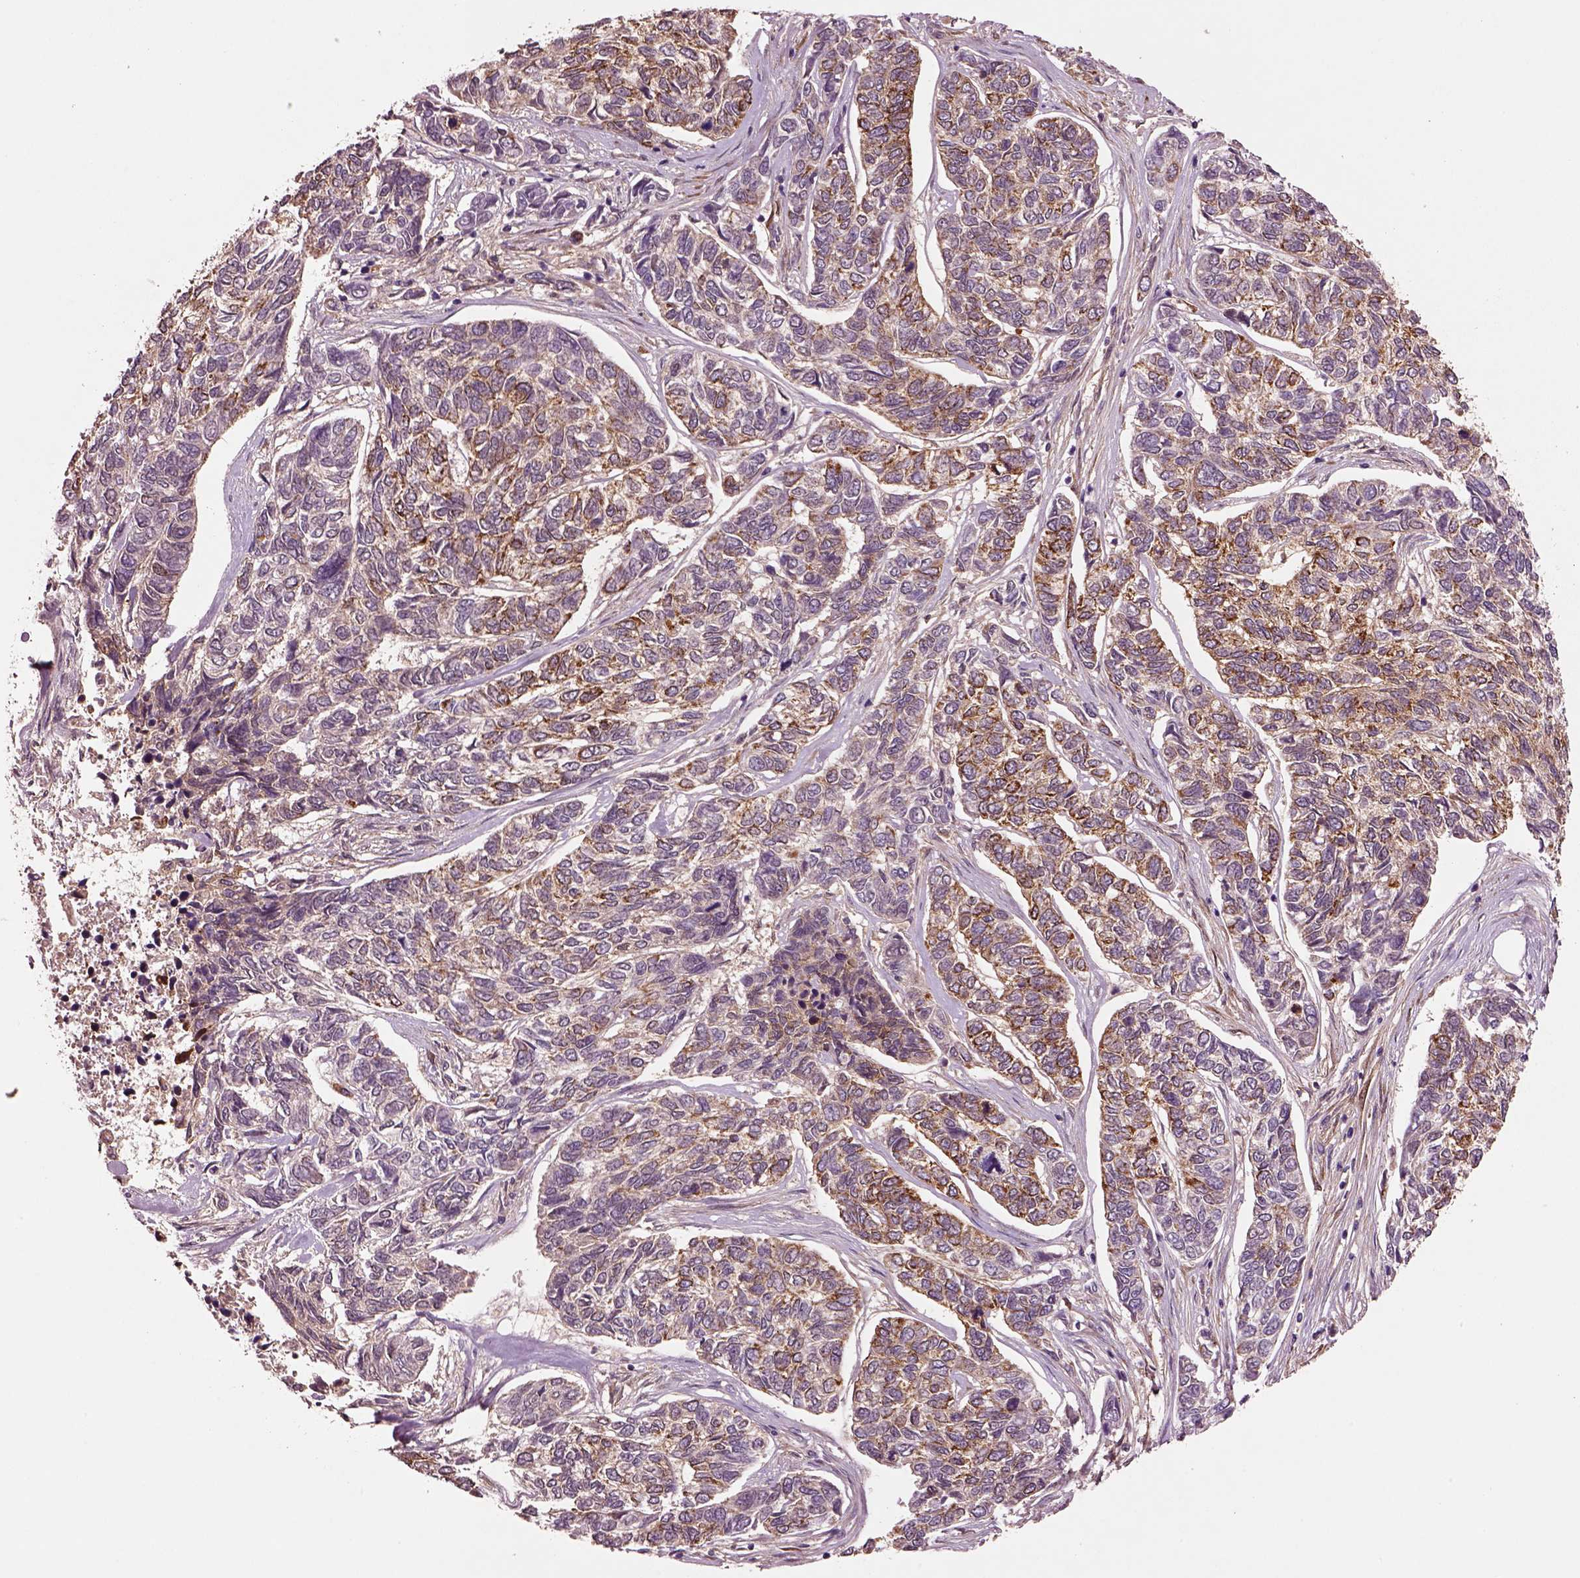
{"staining": {"intensity": "strong", "quantity": ">75%", "location": "cytoplasmic/membranous"}, "tissue": "skin cancer", "cell_type": "Tumor cells", "image_type": "cancer", "snomed": [{"axis": "morphology", "description": "Basal cell carcinoma"}, {"axis": "topography", "description": "Skin"}], "caption": "Immunohistochemical staining of human skin cancer (basal cell carcinoma) displays strong cytoplasmic/membranous protein expression in approximately >75% of tumor cells.", "gene": "MDP1", "patient": {"sex": "female", "age": 65}}